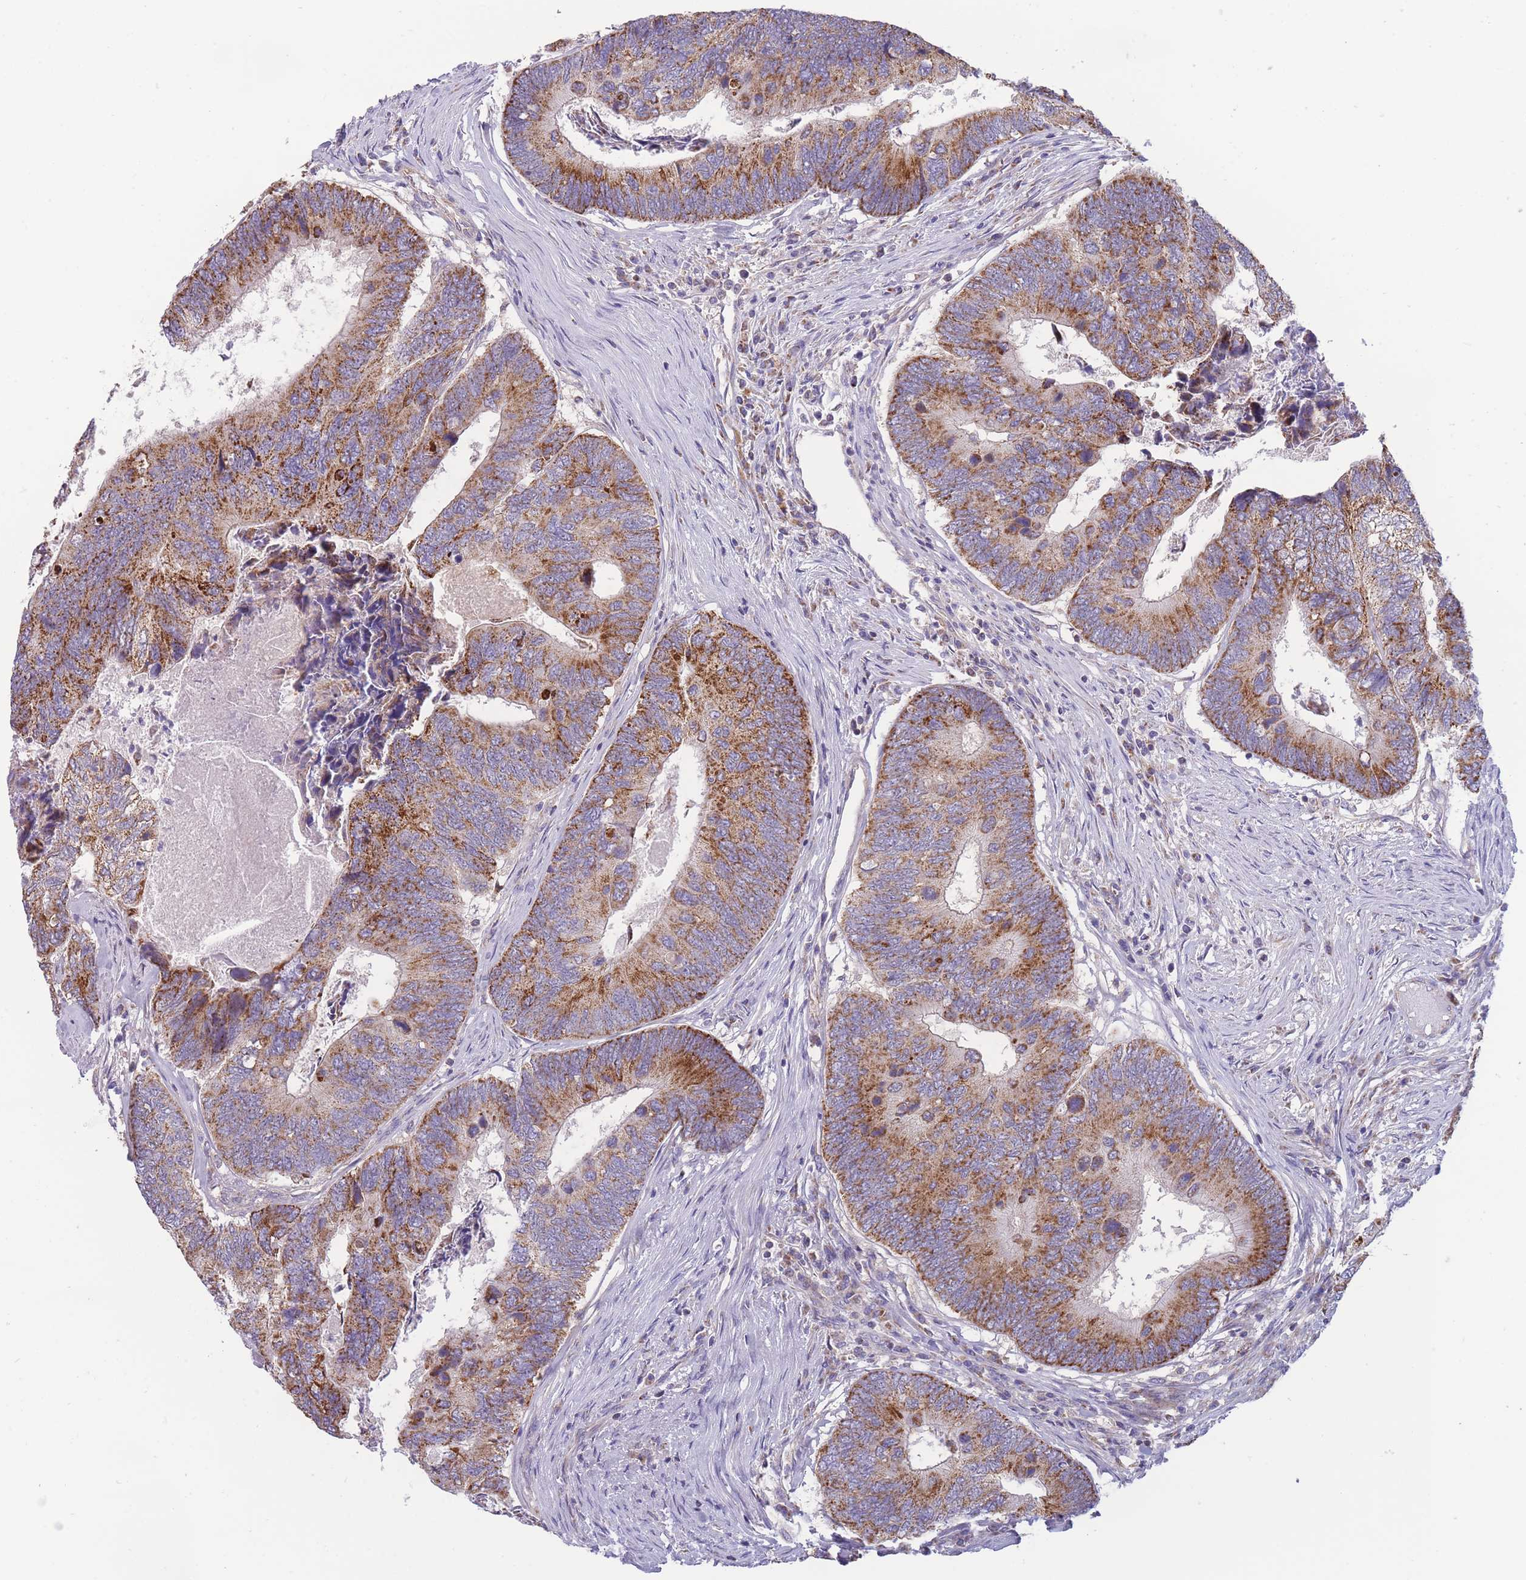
{"staining": {"intensity": "moderate", "quantity": ">75%", "location": "cytoplasmic/membranous"}, "tissue": "colorectal cancer", "cell_type": "Tumor cells", "image_type": "cancer", "snomed": [{"axis": "morphology", "description": "Adenocarcinoma, NOS"}, {"axis": "topography", "description": "Colon"}], "caption": "Colorectal cancer (adenocarcinoma) stained with a brown dye displays moderate cytoplasmic/membranous positive staining in about >75% of tumor cells.", "gene": "SLC25A42", "patient": {"sex": "female", "age": 67}}